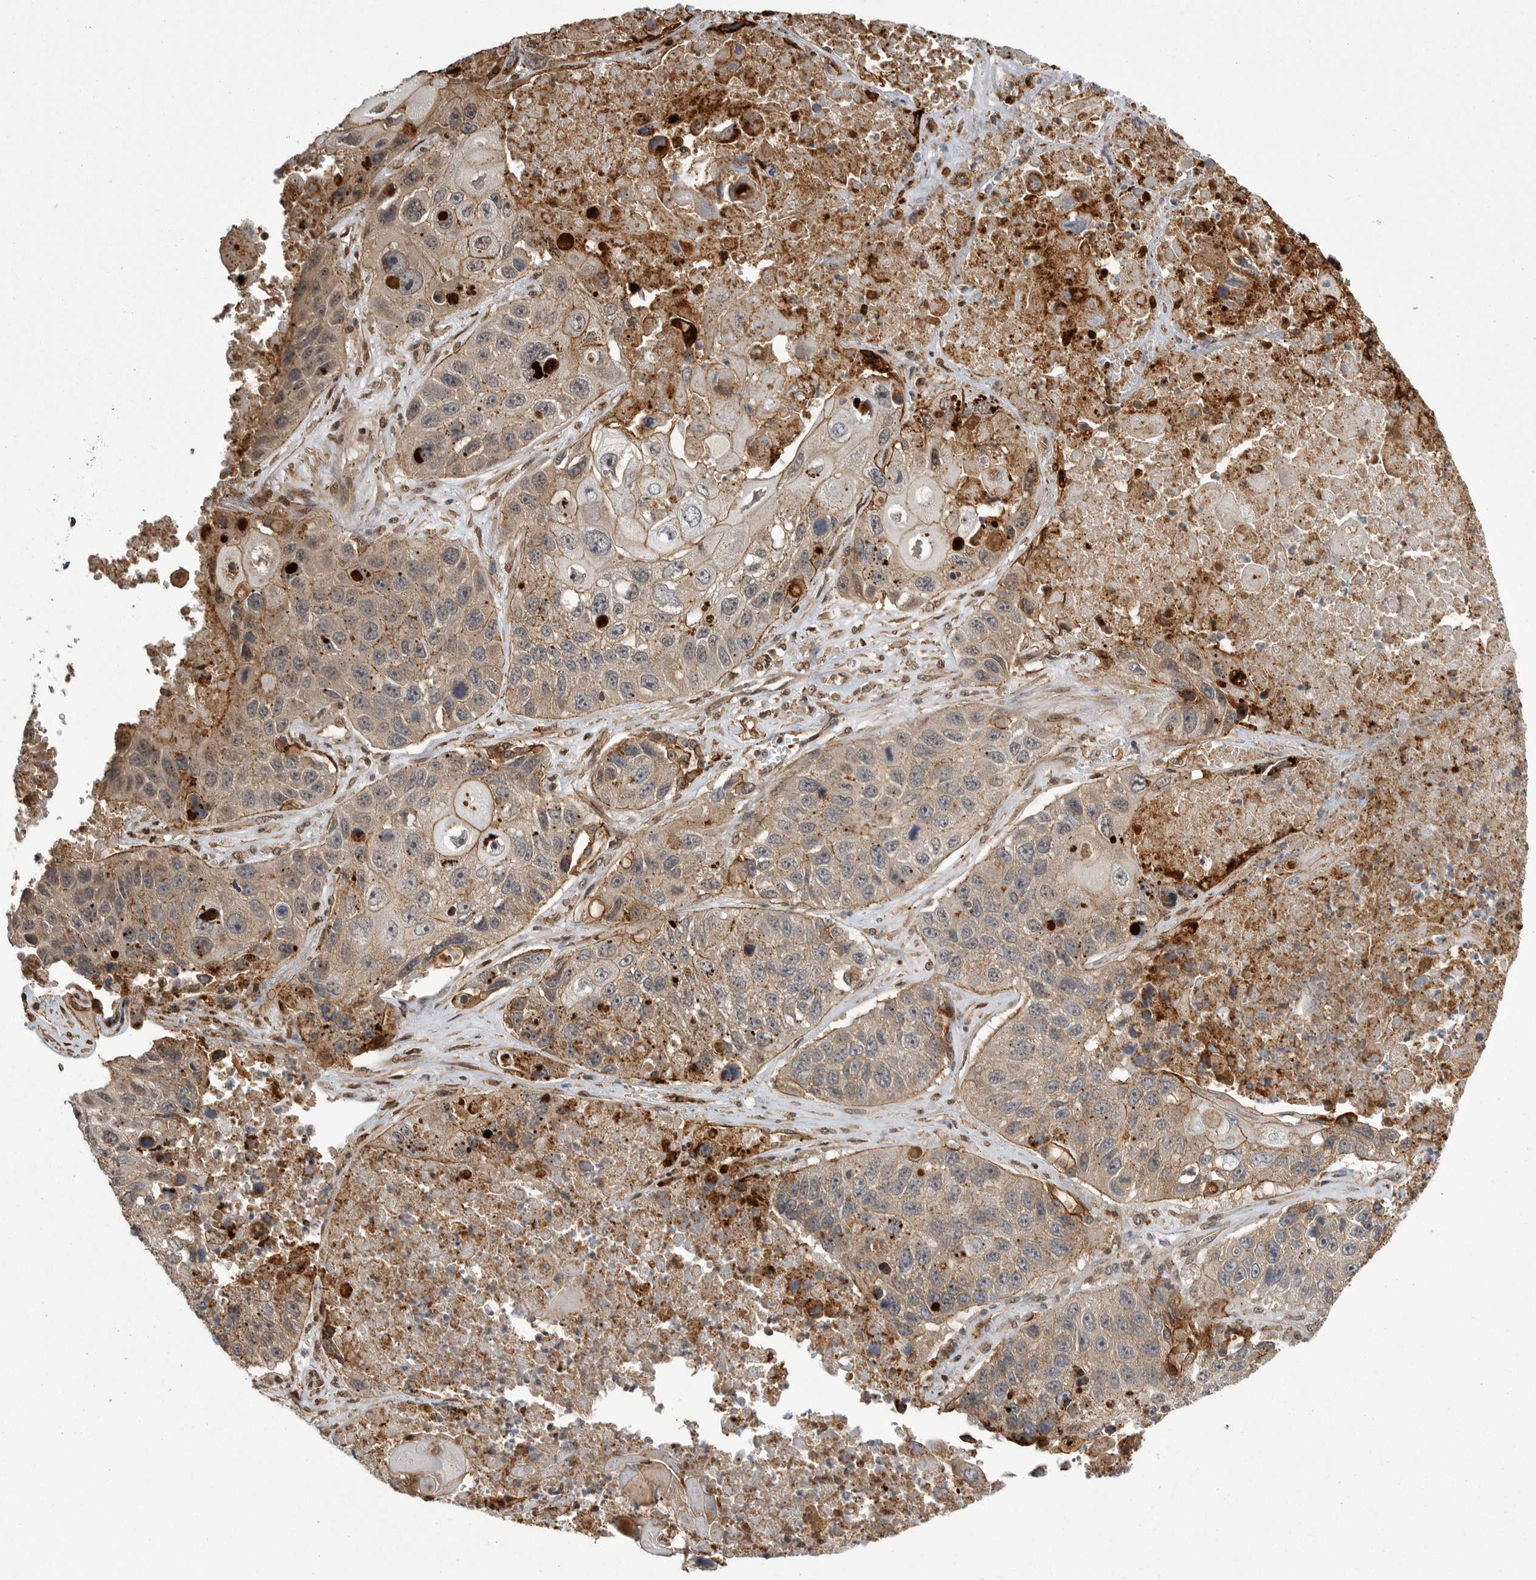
{"staining": {"intensity": "weak", "quantity": ">75%", "location": "cytoplasmic/membranous"}, "tissue": "lung cancer", "cell_type": "Tumor cells", "image_type": "cancer", "snomed": [{"axis": "morphology", "description": "Squamous cell carcinoma, NOS"}, {"axis": "topography", "description": "Lung"}], "caption": "High-magnification brightfield microscopy of lung cancer (squamous cell carcinoma) stained with DAB (3,3'-diaminobenzidine) (brown) and counterstained with hematoxylin (blue). tumor cells exhibit weak cytoplasmic/membranous expression is identified in approximately>75% of cells. The staining is performed using DAB brown chromogen to label protein expression. The nuclei are counter-stained blue using hematoxylin.", "gene": "NECTIN1", "patient": {"sex": "male", "age": 61}}